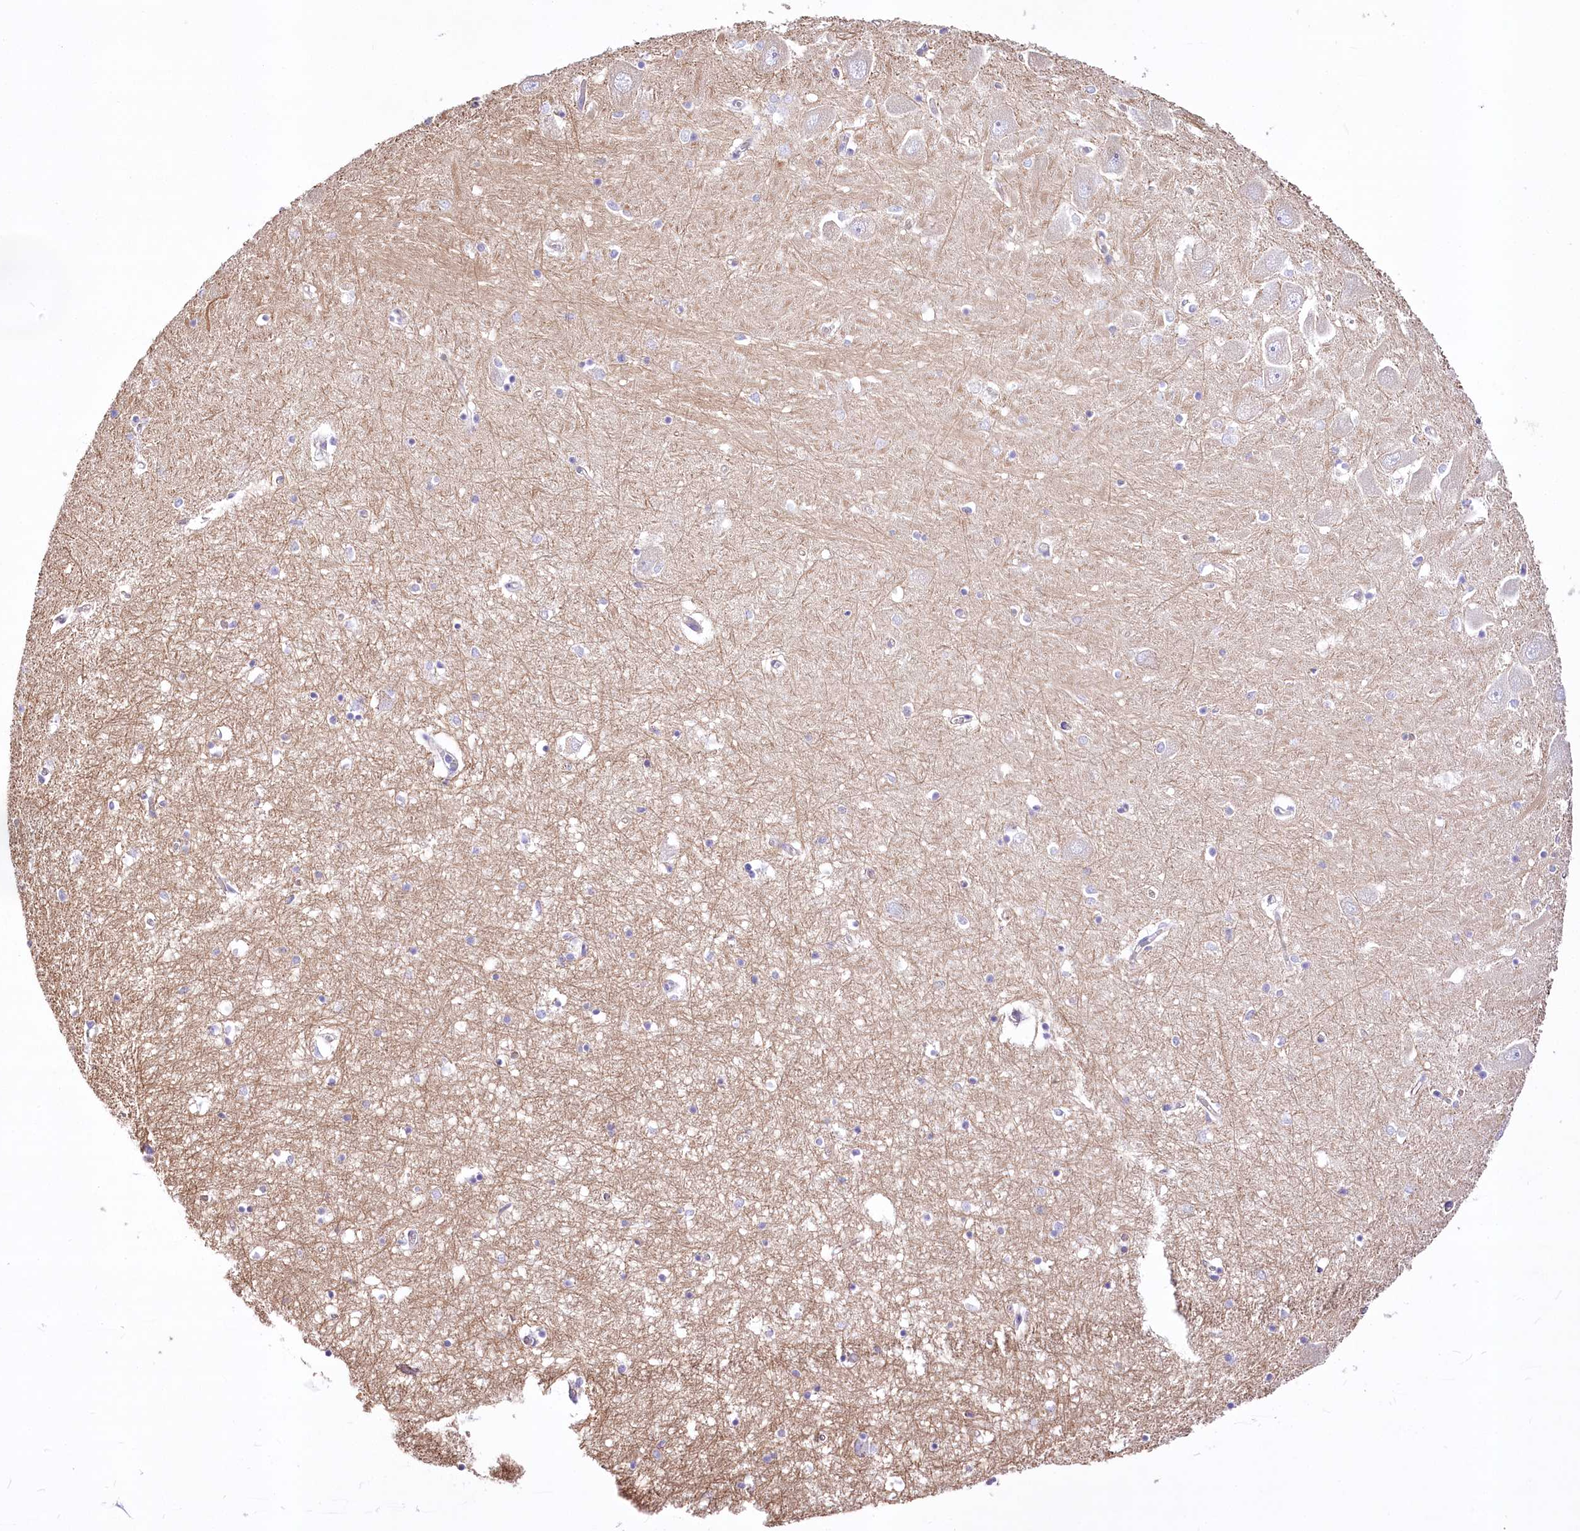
{"staining": {"intensity": "negative", "quantity": "none", "location": "none"}, "tissue": "hippocampus", "cell_type": "Glial cells", "image_type": "normal", "snomed": [{"axis": "morphology", "description": "Normal tissue, NOS"}, {"axis": "topography", "description": "Hippocampus"}], "caption": "Hippocampus stained for a protein using immunohistochemistry displays no positivity glial cells.", "gene": "LRRC34", "patient": {"sex": "male", "age": 70}}